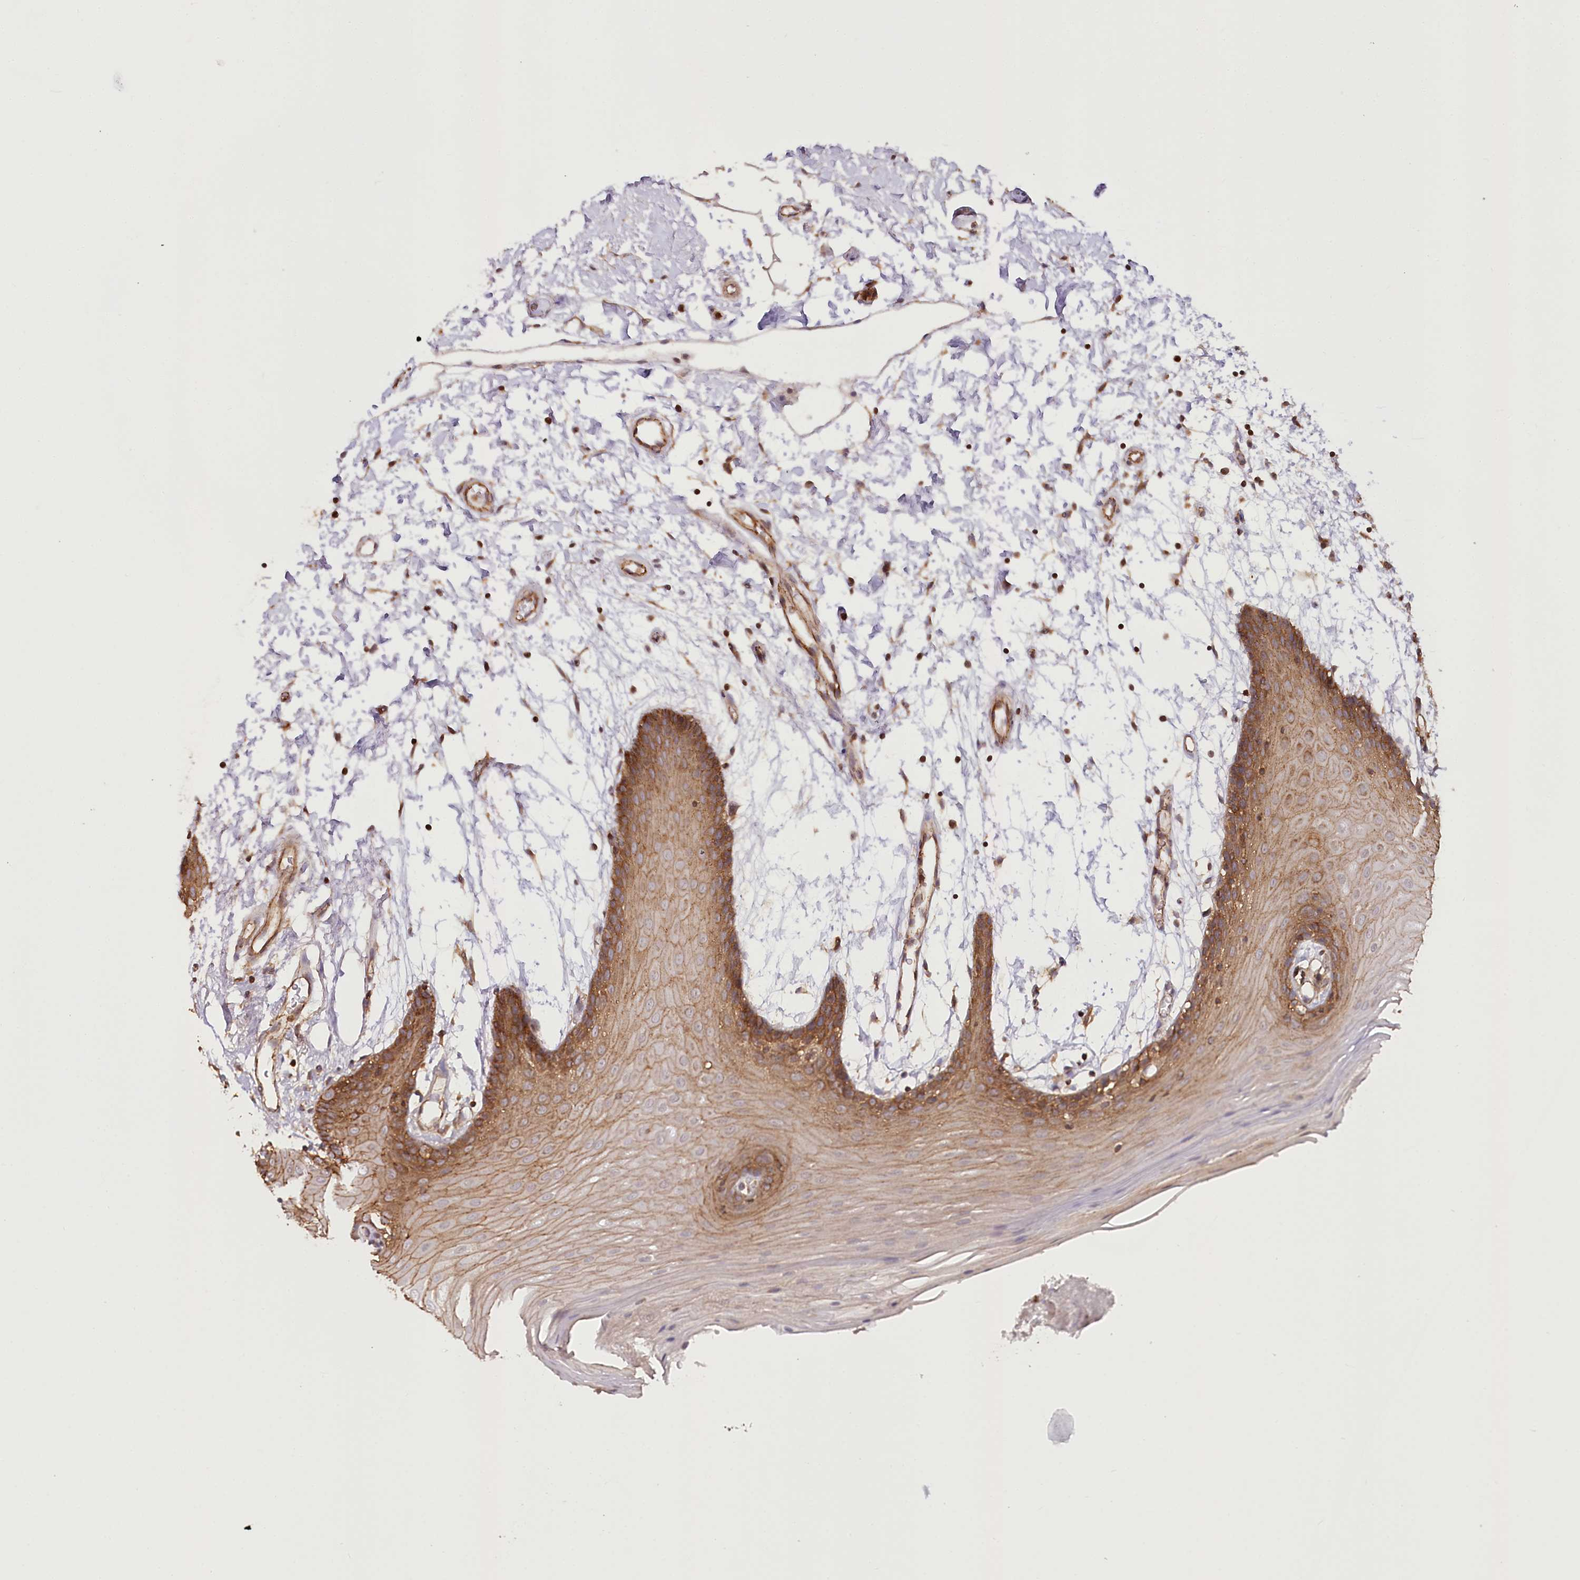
{"staining": {"intensity": "moderate", "quantity": ">75%", "location": "cytoplasmic/membranous"}, "tissue": "oral mucosa", "cell_type": "Squamous epithelial cells", "image_type": "normal", "snomed": [{"axis": "morphology", "description": "Normal tissue, NOS"}, {"axis": "topography", "description": "Skeletal muscle"}, {"axis": "topography", "description": "Oral tissue"}, {"axis": "topography", "description": "Salivary gland"}, {"axis": "topography", "description": "Peripheral nerve tissue"}], "caption": "Human oral mucosa stained for a protein (brown) shows moderate cytoplasmic/membranous positive staining in about >75% of squamous epithelial cells.", "gene": "DHX29", "patient": {"sex": "male", "age": 54}}